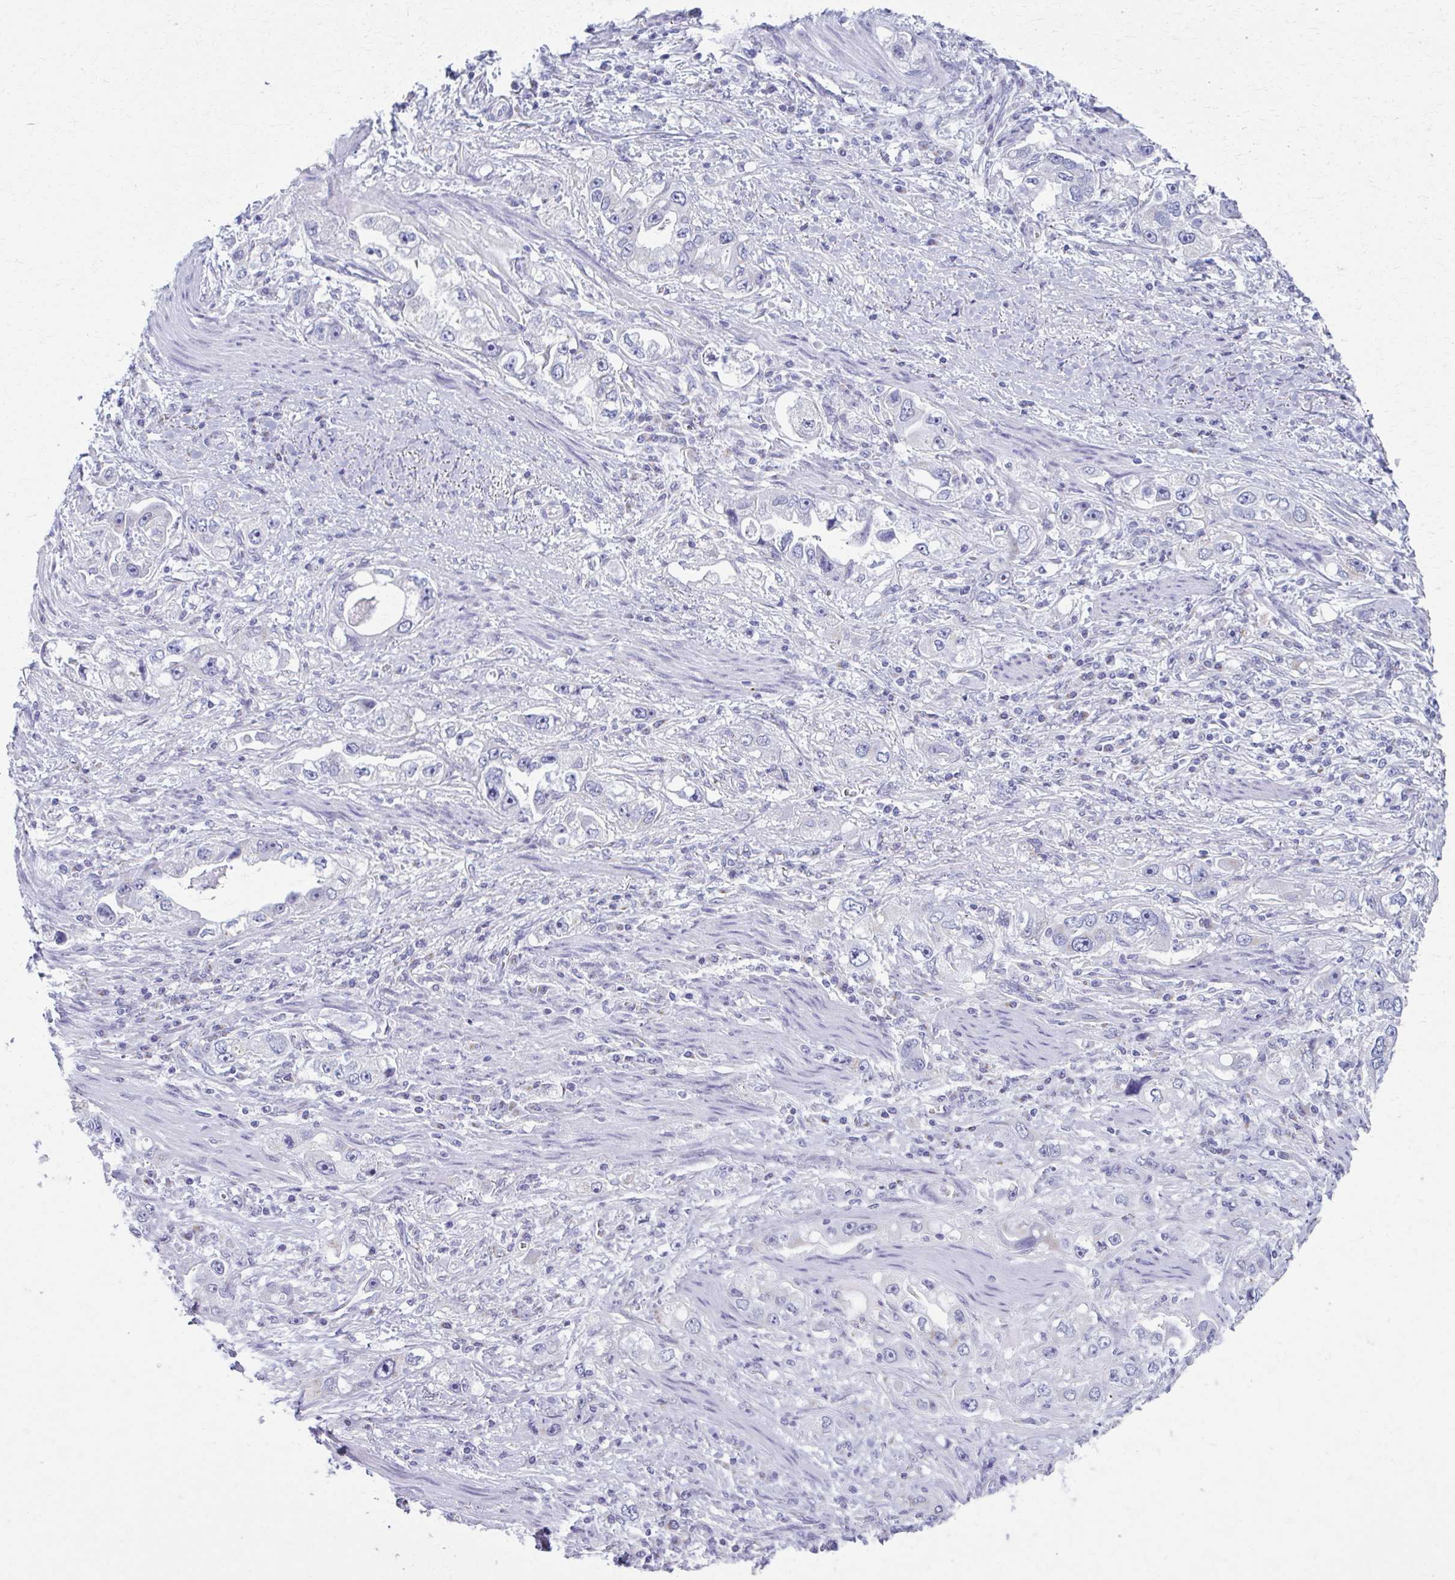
{"staining": {"intensity": "negative", "quantity": "none", "location": "none"}, "tissue": "stomach cancer", "cell_type": "Tumor cells", "image_type": "cancer", "snomed": [{"axis": "morphology", "description": "Adenocarcinoma, NOS"}, {"axis": "topography", "description": "Stomach, lower"}], "caption": "Immunohistochemistry of human stomach cancer (adenocarcinoma) demonstrates no positivity in tumor cells.", "gene": "SCLY", "patient": {"sex": "female", "age": 93}}